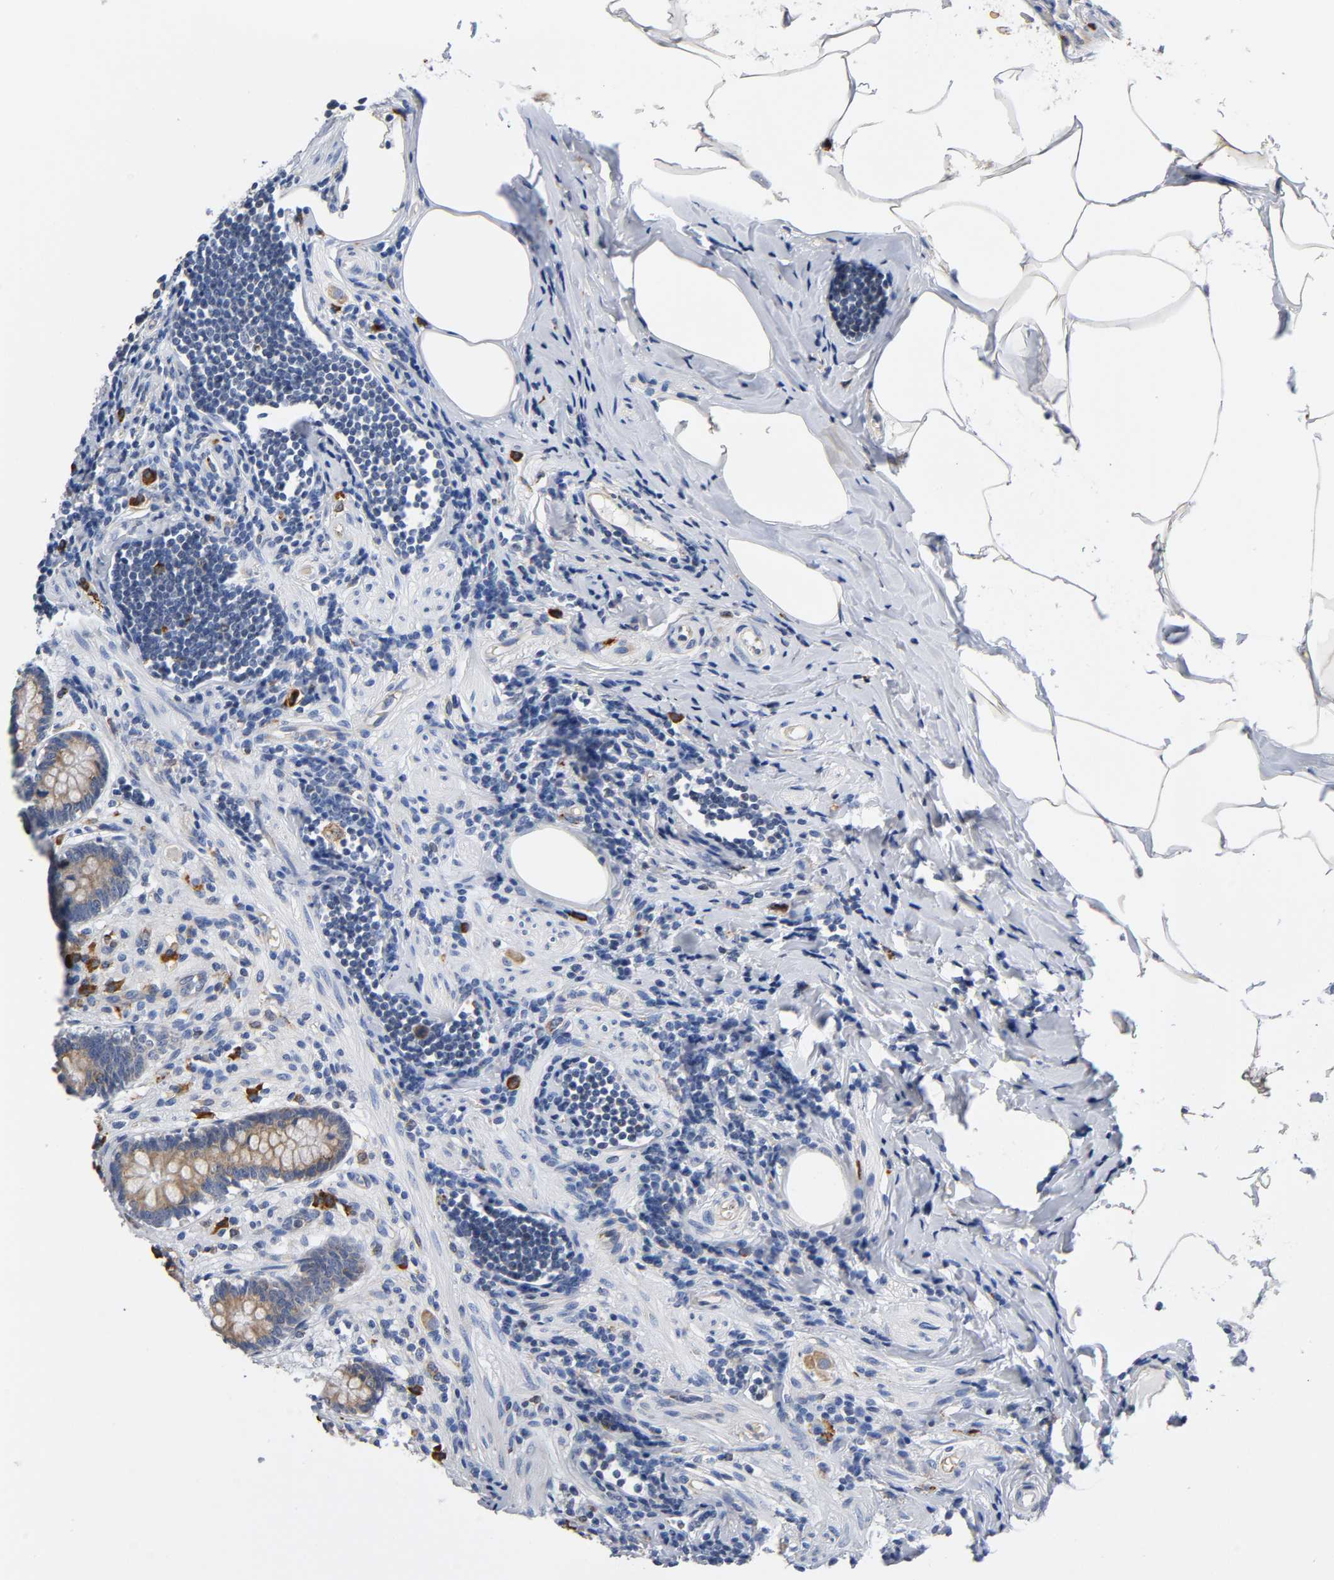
{"staining": {"intensity": "moderate", "quantity": ">75%", "location": "cytoplasmic/membranous"}, "tissue": "appendix", "cell_type": "Glandular cells", "image_type": "normal", "snomed": [{"axis": "morphology", "description": "Normal tissue, NOS"}, {"axis": "topography", "description": "Appendix"}], "caption": "DAB immunohistochemical staining of unremarkable appendix reveals moderate cytoplasmic/membranous protein positivity in about >75% of glandular cells. Immunohistochemistry (ihc) stains the protein of interest in brown and the nuclei are stained blue.", "gene": "UCKL1", "patient": {"sex": "female", "age": 50}}